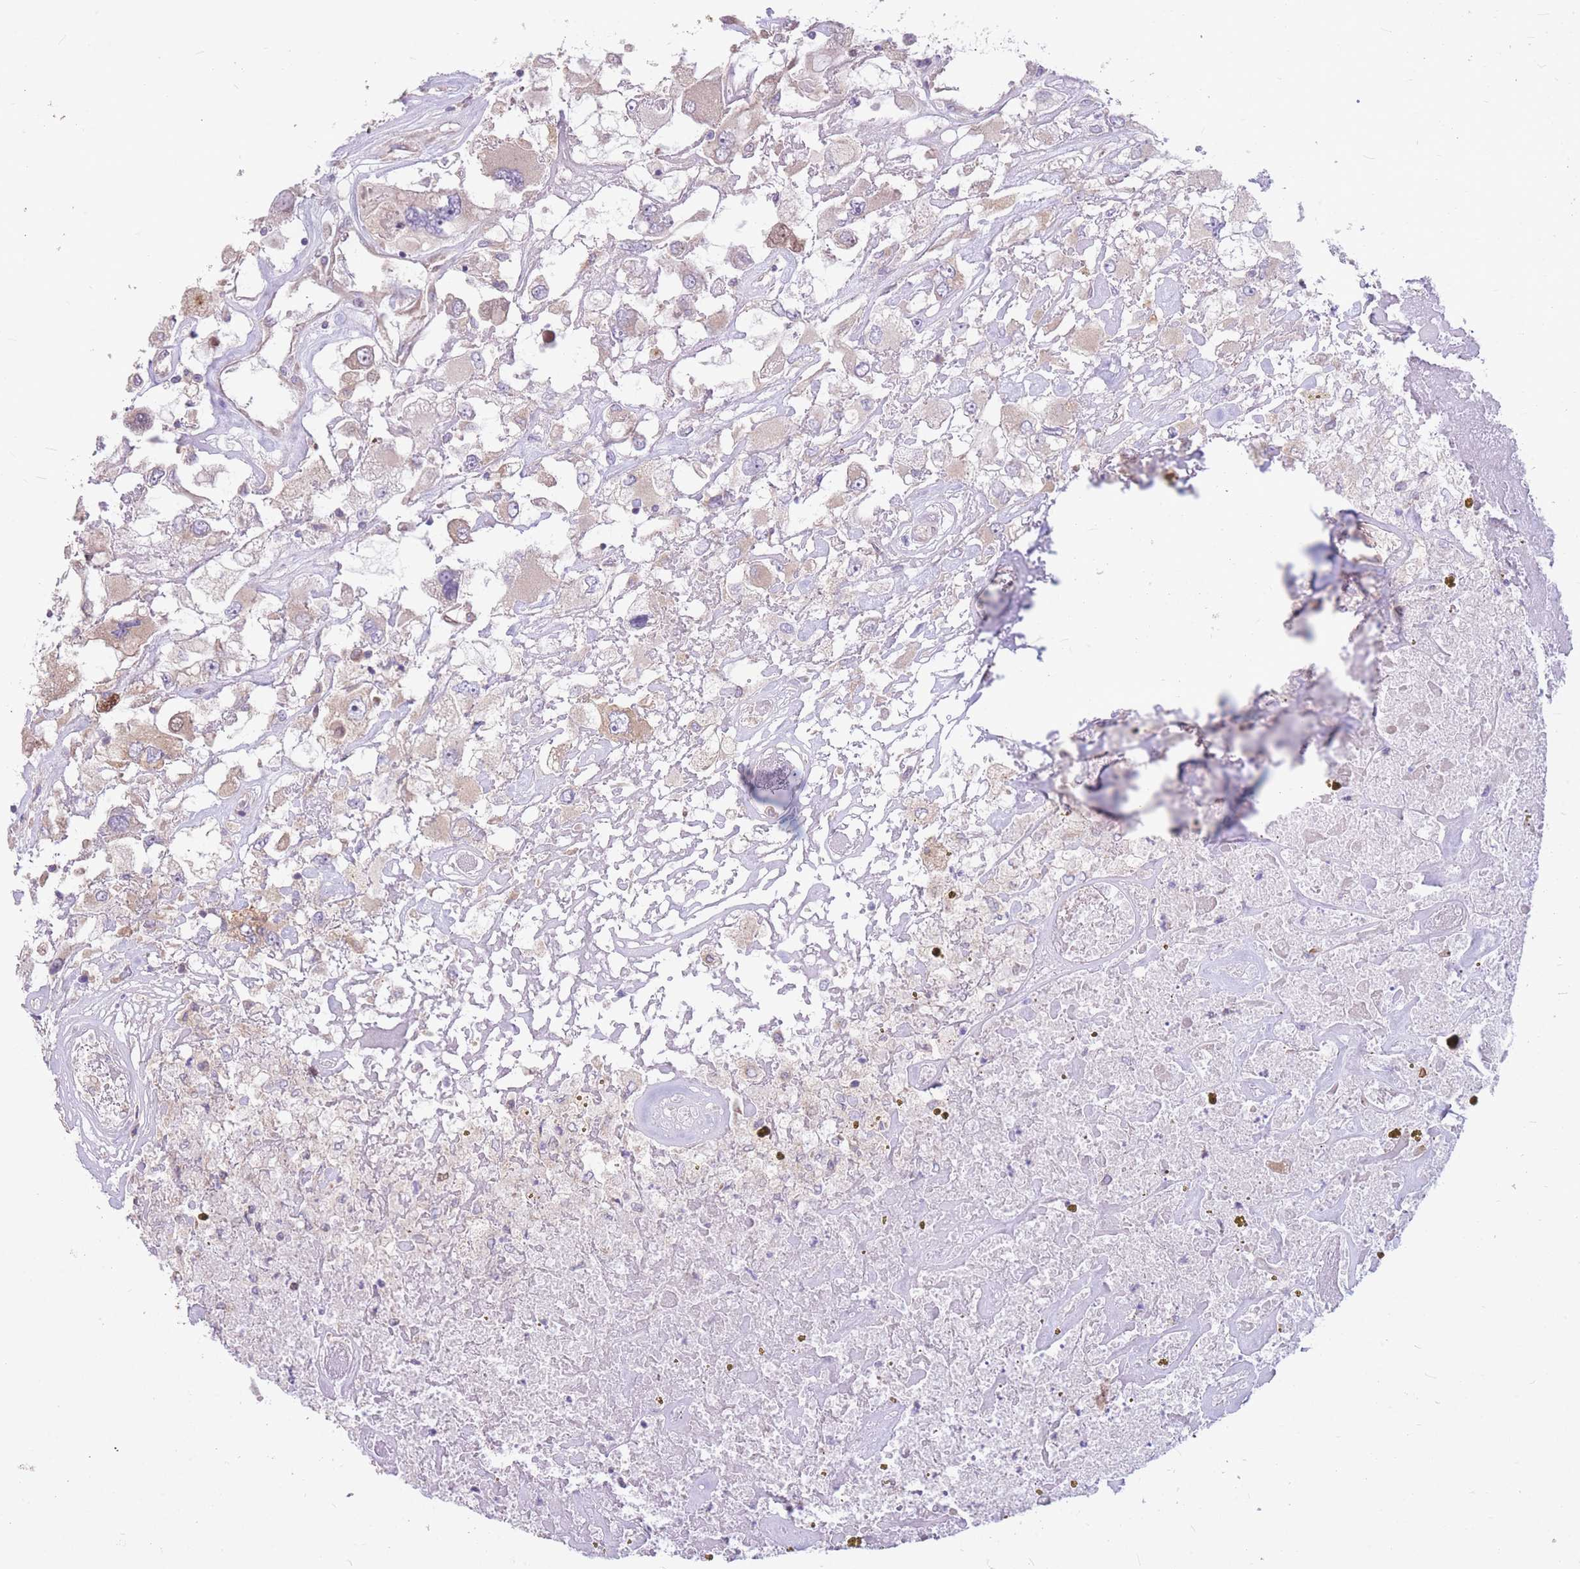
{"staining": {"intensity": "weak", "quantity": "25%-75%", "location": "cytoplasmic/membranous"}, "tissue": "renal cancer", "cell_type": "Tumor cells", "image_type": "cancer", "snomed": [{"axis": "morphology", "description": "Adenocarcinoma, NOS"}, {"axis": "topography", "description": "Kidney"}], "caption": "Immunohistochemical staining of adenocarcinoma (renal) reveals low levels of weak cytoplasmic/membranous staining in approximately 25%-75% of tumor cells. Using DAB (brown) and hematoxylin (blue) stains, captured at high magnification using brightfield microscopy.", "gene": "GMNN", "patient": {"sex": "female", "age": 52}}